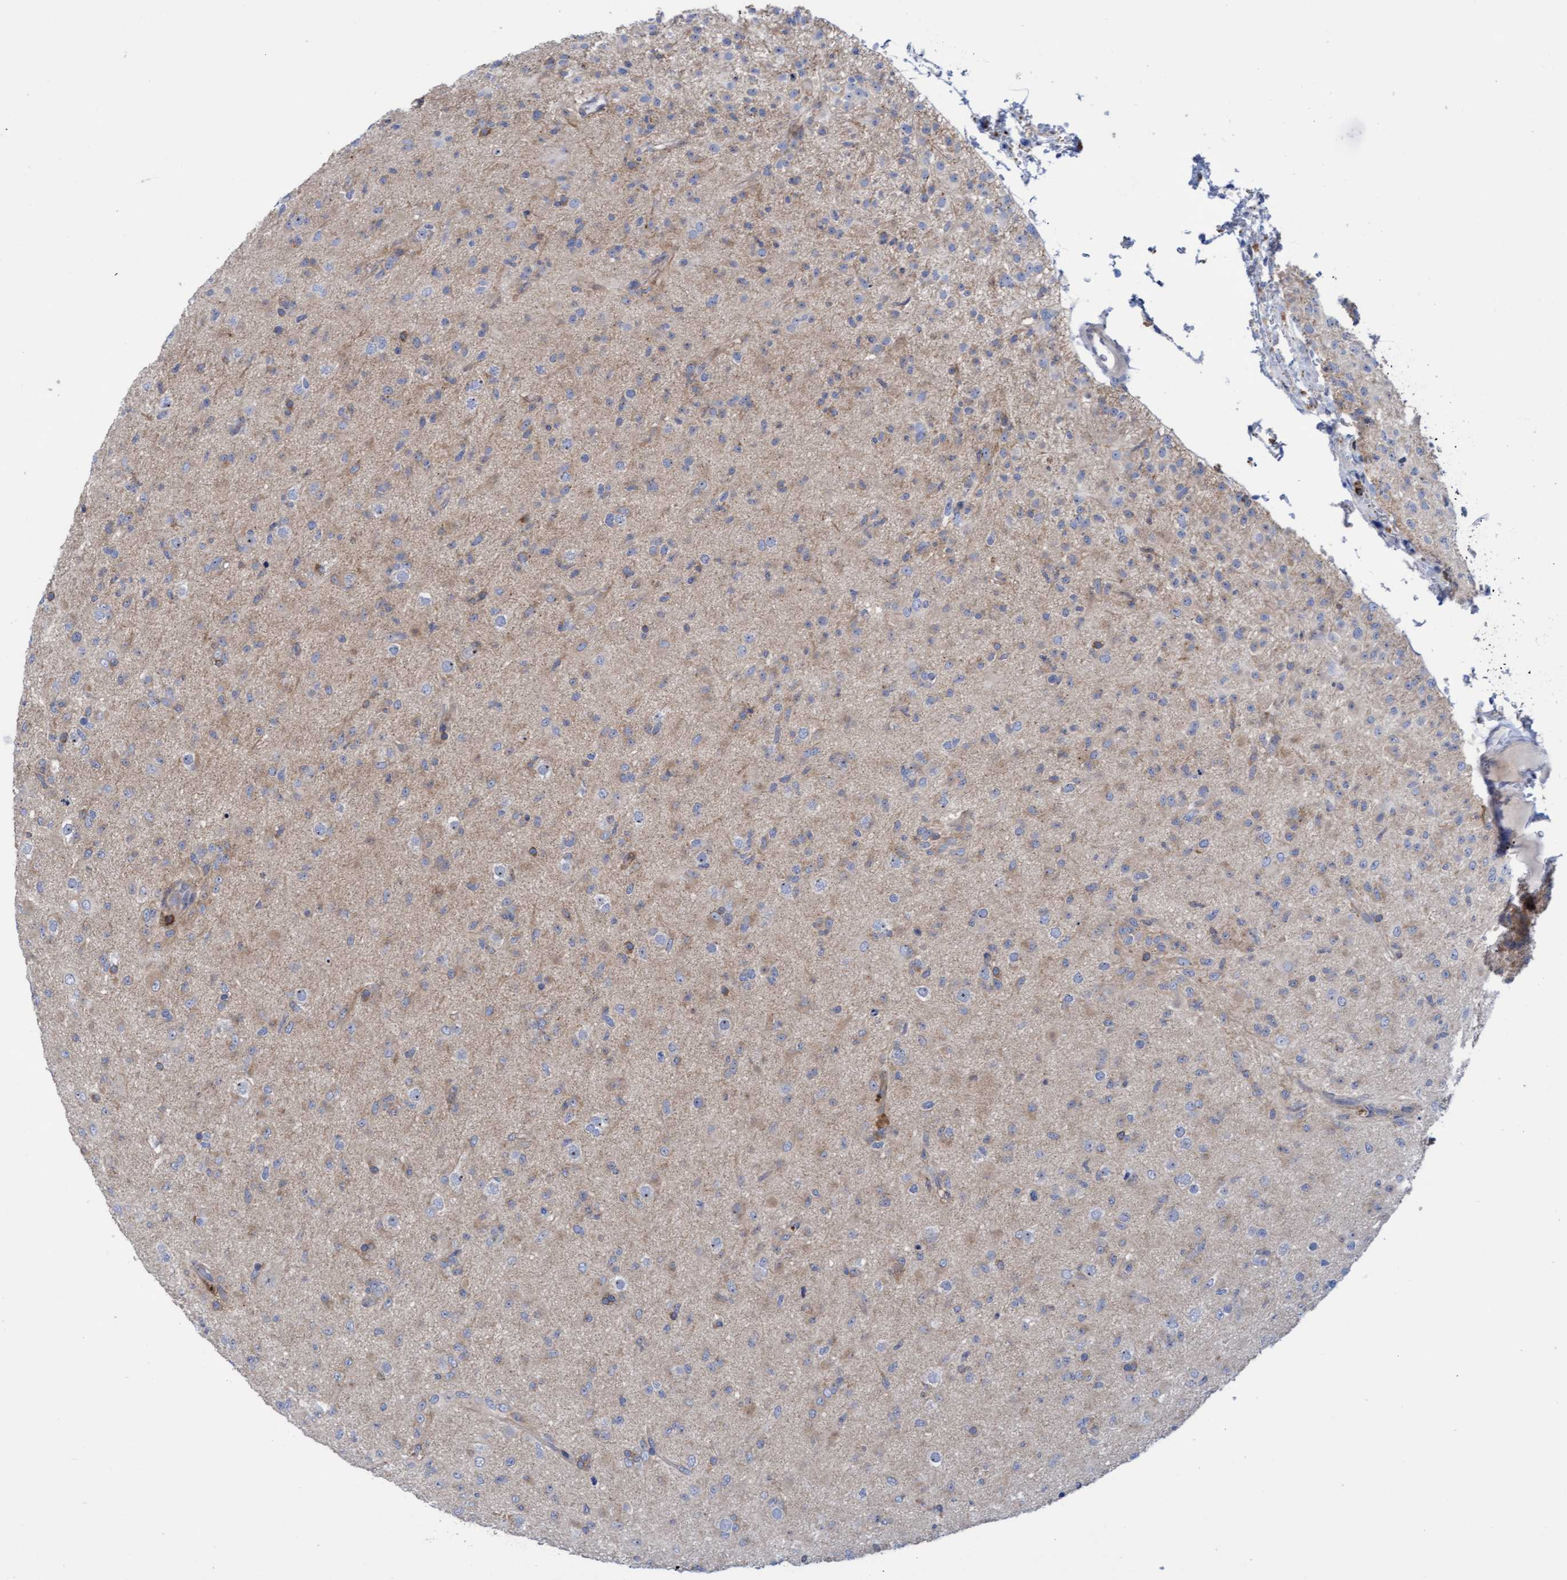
{"staining": {"intensity": "weak", "quantity": "<25%", "location": "cytoplasmic/membranous"}, "tissue": "glioma", "cell_type": "Tumor cells", "image_type": "cancer", "snomed": [{"axis": "morphology", "description": "Glioma, malignant, Low grade"}, {"axis": "topography", "description": "Brain"}], "caption": "The IHC image has no significant staining in tumor cells of glioma tissue.", "gene": "FNBP1", "patient": {"sex": "male", "age": 65}}